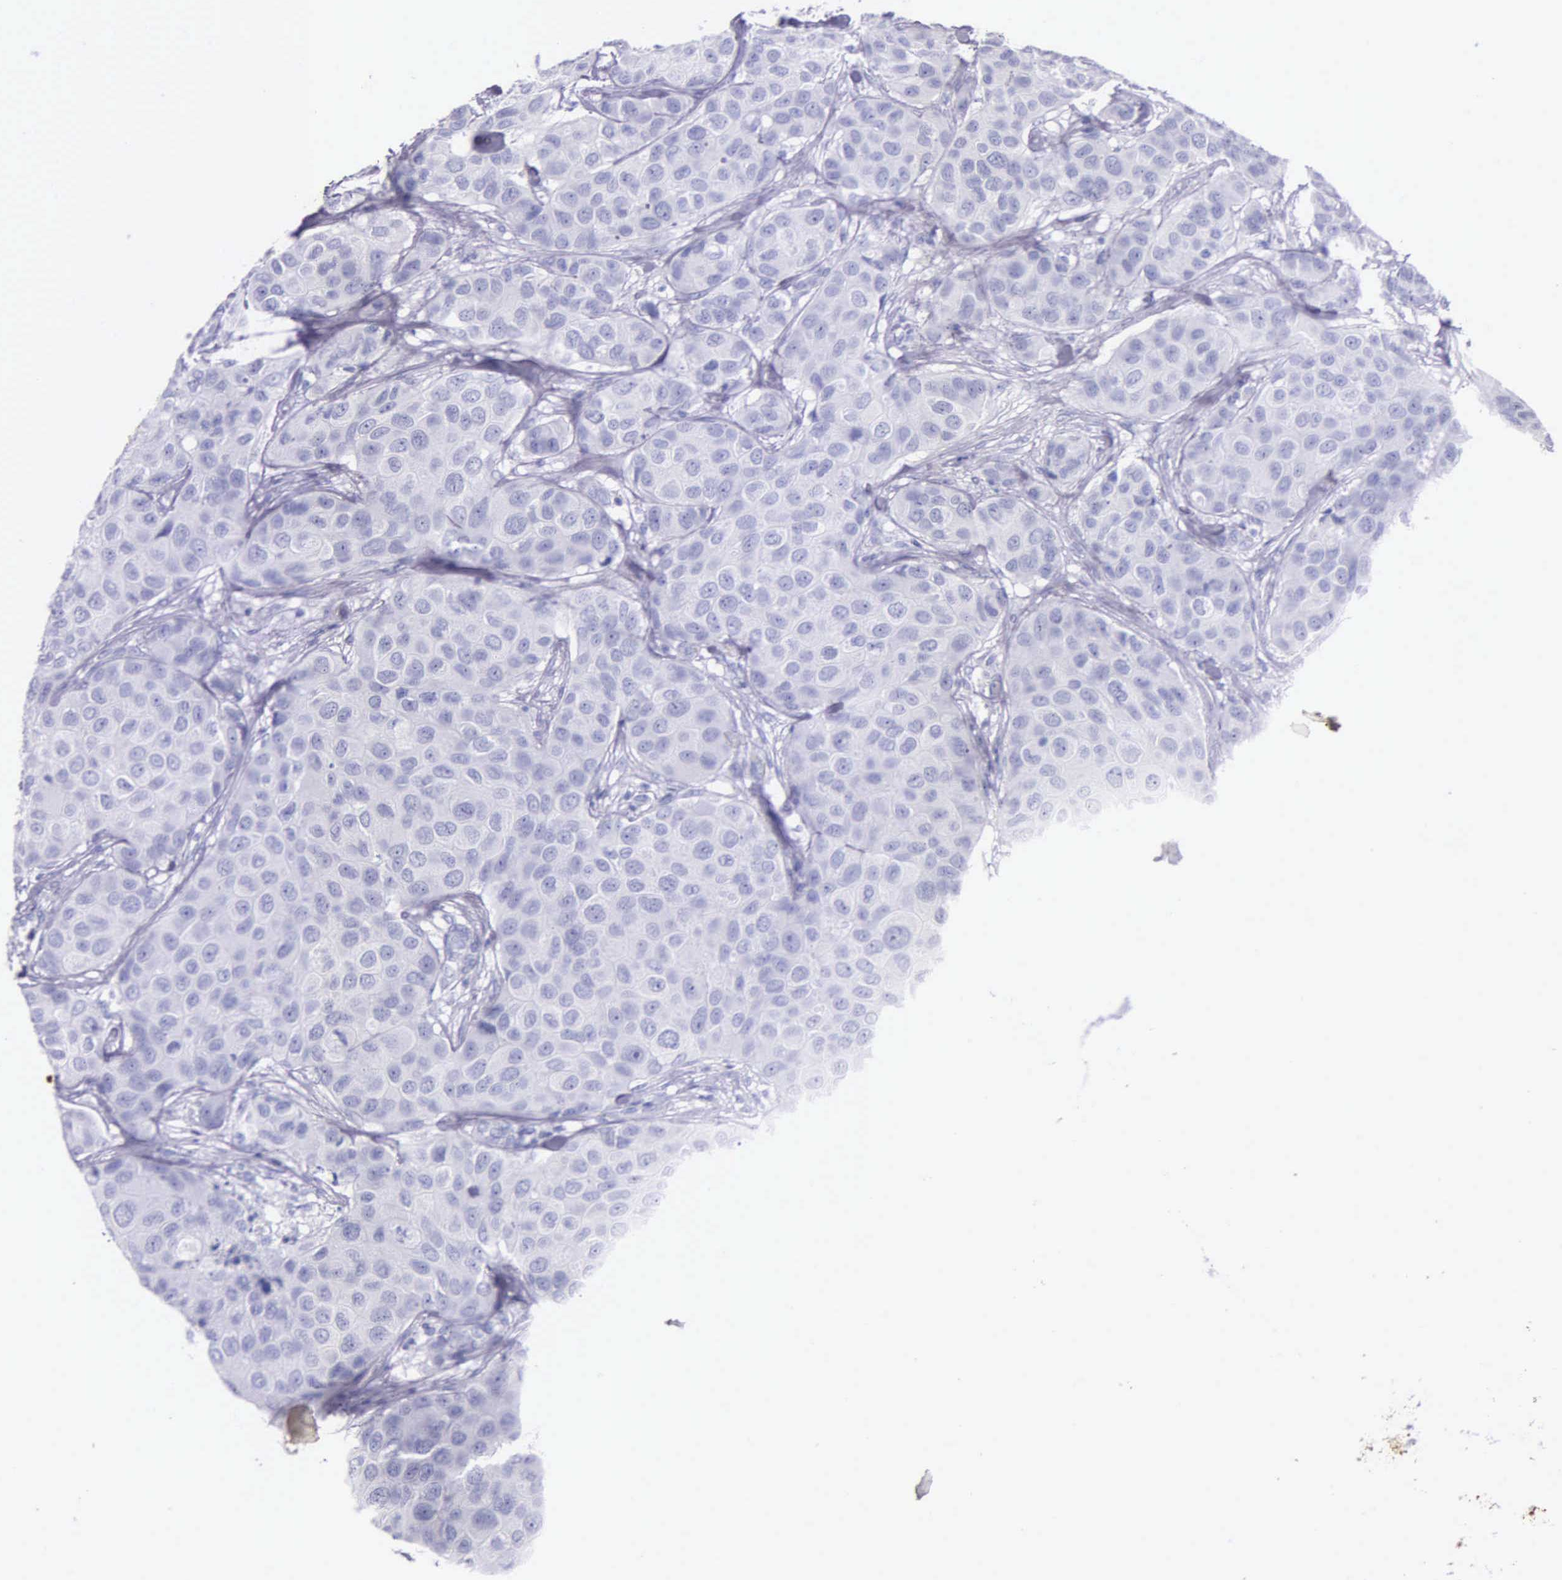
{"staining": {"intensity": "negative", "quantity": "none", "location": "none"}, "tissue": "breast cancer", "cell_type": "Tumor cells", "image_type": "cancer", "snomed": [{"axis": "morphology", "description": "Duct carcinoma"}, {"axis": "topography", "description": "Breast"}], "caption": "A histopathology image of human breast cancer is negative for staining in tumor cells.", "gene": "KLK3", "patient": {"sex": "female", "age": 68}}